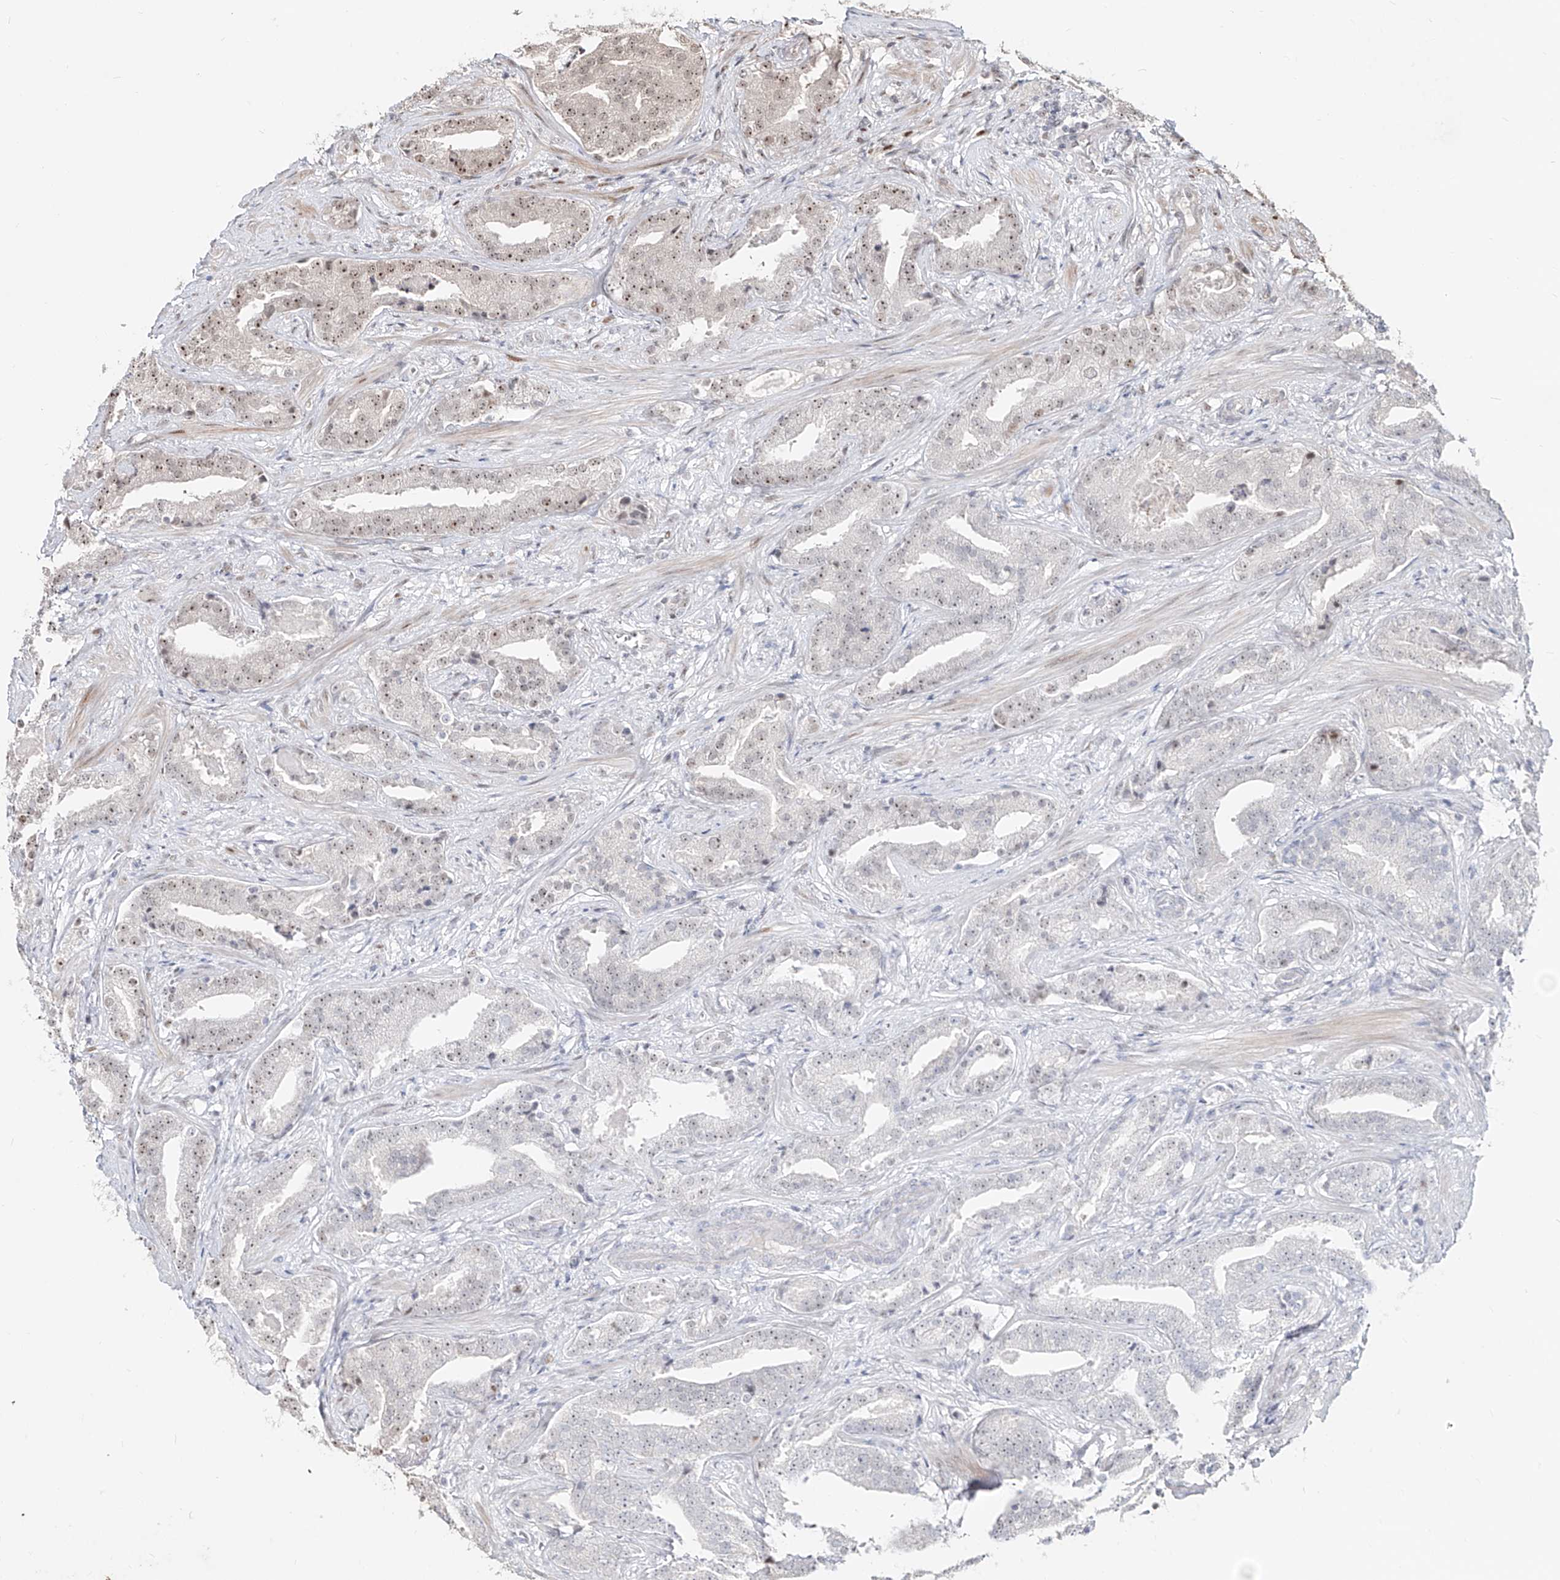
{"staining": {"intensity": "moderate", "quantity": "25%-75%", "location": "nuclear"}, "tissue": "prostate cancer", "cell_type": "Tumor cells", "image_type": "cancer", "snomed": [{"axis": "morphology", "description": "Adenocarcinoma, Low grade"}, {"axis": "topography", "description": "Prostate"}], "caption": "This is an image of immunohistochemistry staining of adenocarcinoma (low-grade) (prostate), which shows moderate positivity in the nuclear of tumor cells.", "gene": "ZNF710", "patient": {"sex": "male", "age": 67}}